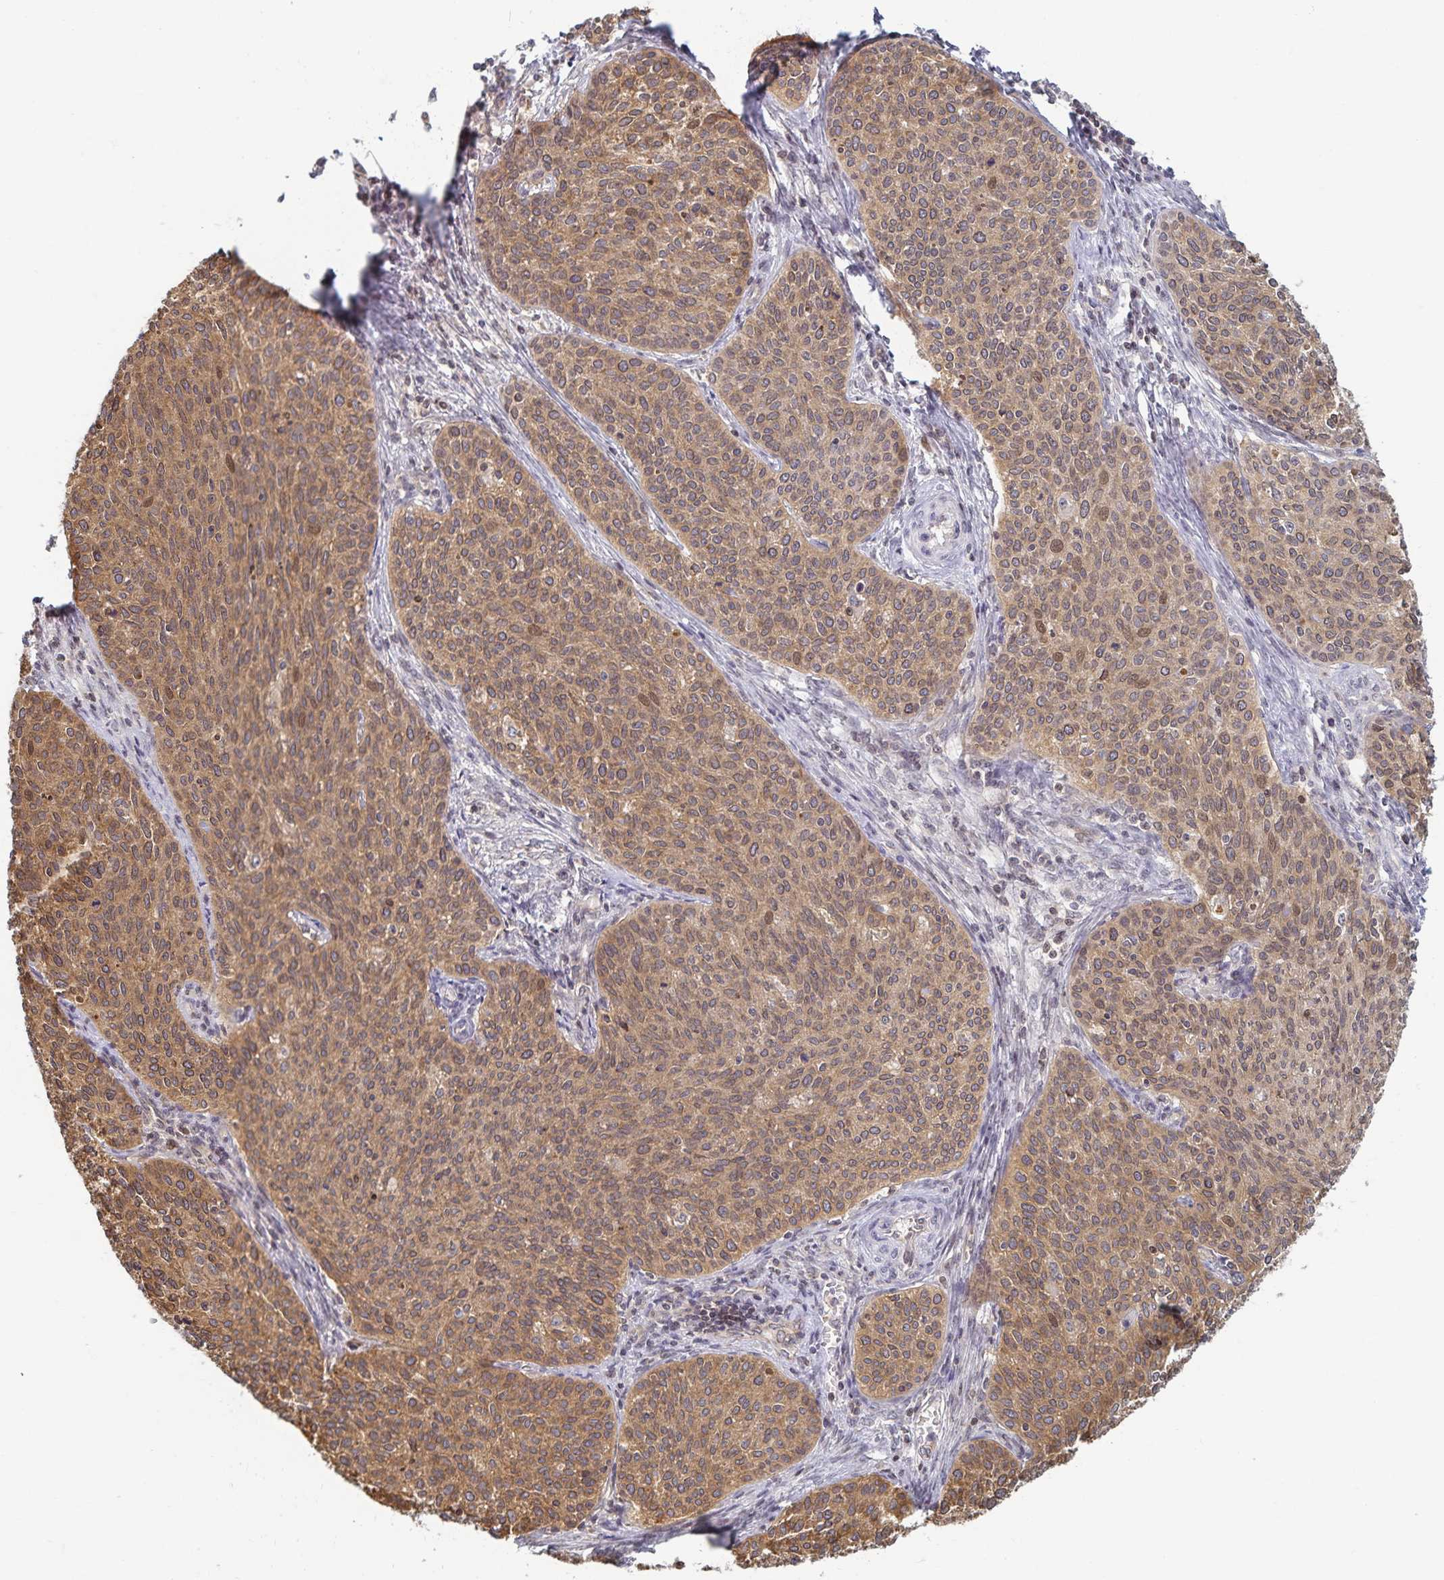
{"staining": {"intensity": "moderate", "quantity": "25%-75%", "location": "cytoplasmic/membranous"}, "tissue": "cervical cancer", "cell_type": "Tumor cells", "image_type": "cancer", "snomed": [{"axis": "morphology", "description": "Squamous cell carcinoma, NOS"}, {"axis": "topography", "description": "Cervix"}], "caption": "Protein staining displays moderate cytoplasmic/membranous expression in about 25%-75% of tumor cells in cervical cancer.", "gene": "RAB9B", "patient": {"sex": "female", "age": 38}}